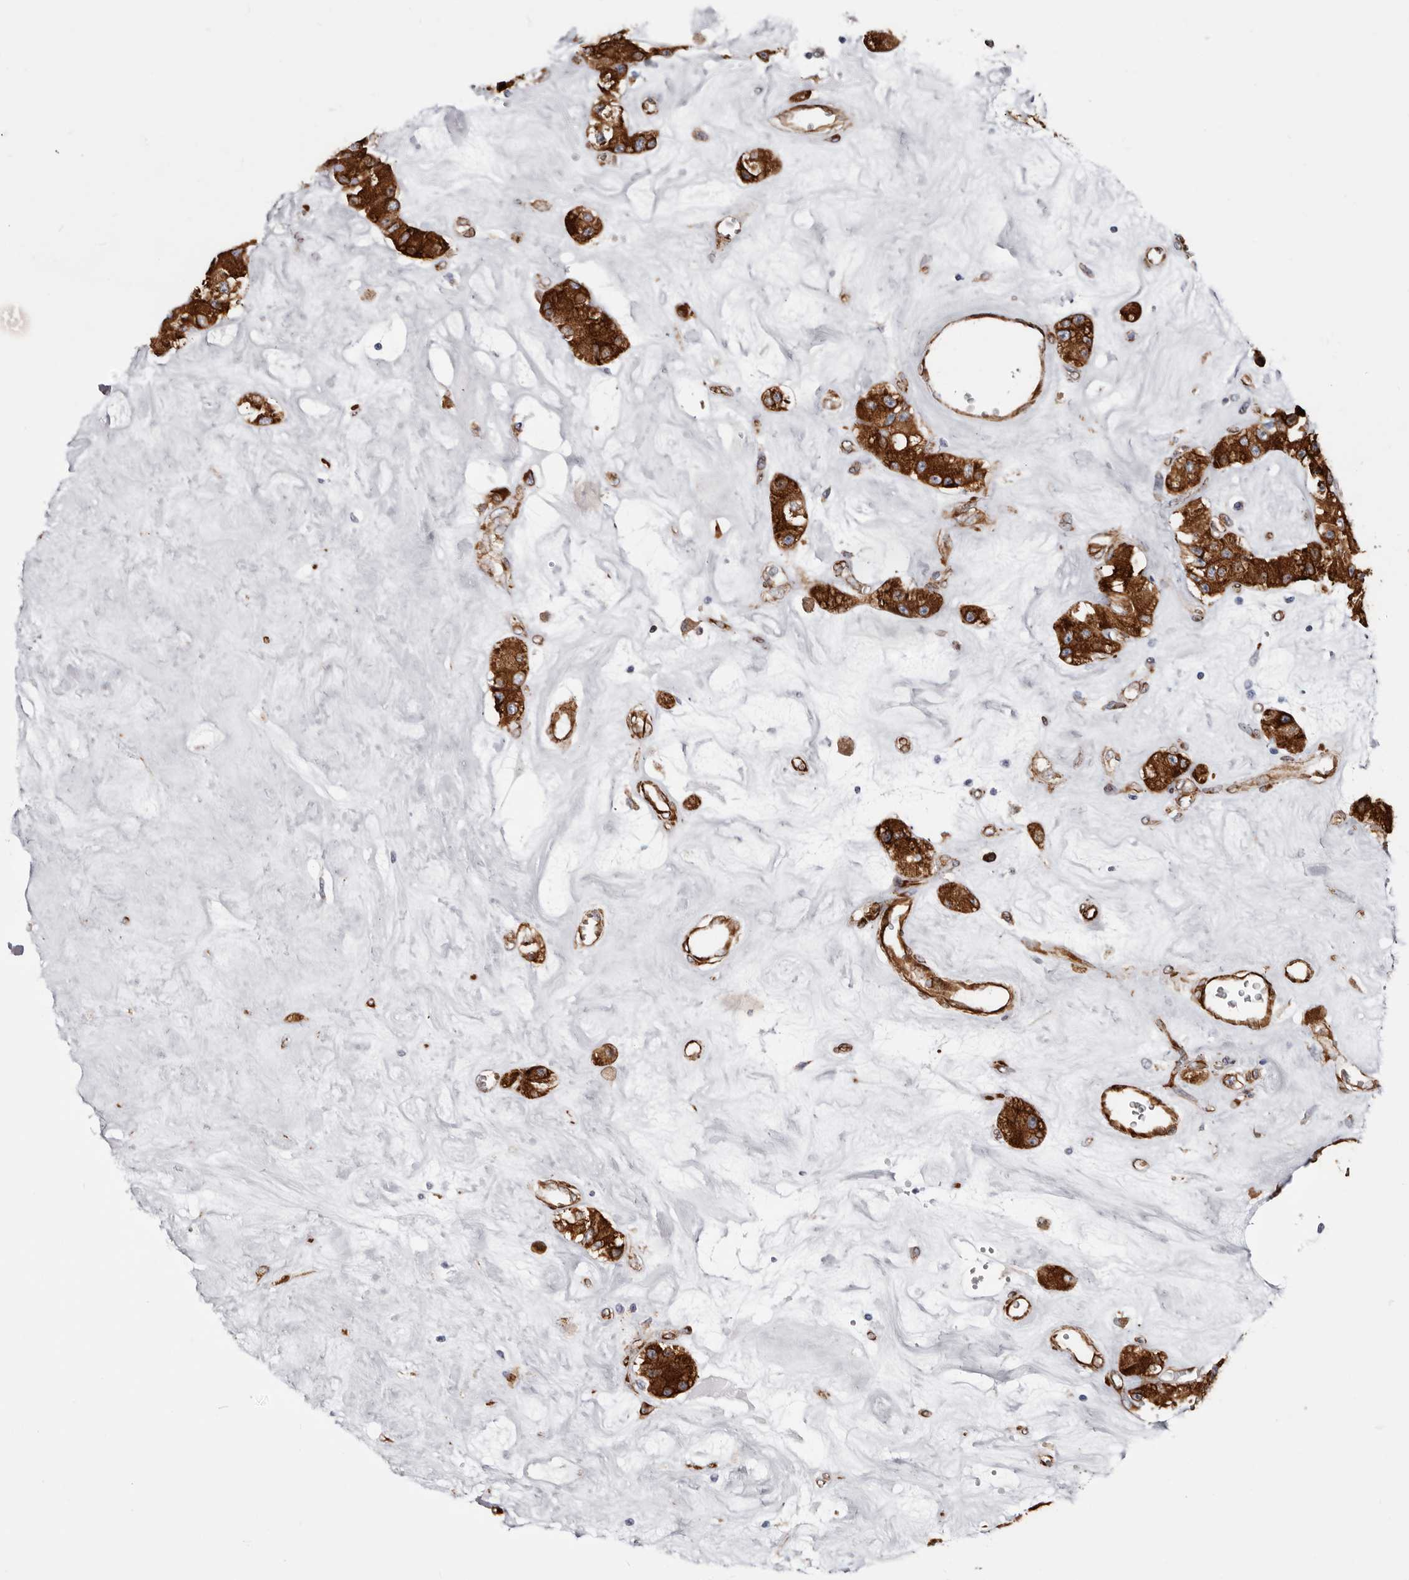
{"staining": {"intensity": "strong", "quantity": ">75%", "location": "cytoplasmic/membranous"}, "tissue": "carcinoid", "cell_type": "Tumor cells", "image_type": "cancer", "snomed": [{"axis": "morphology", "description": "Carcinoid, malignant, NOS"}, {"axis": "topography", "description": "Pancreas"}], "caption": "DAB (3,3'-diaminobenzidine) immunohistochemical staining of carcinoid exhibits strong cytoplasmic/membranous protein positivity in about >75% of tumor cells.", "gene": "SEMA3E", "patient": {"sex": "male", "age": 41}}